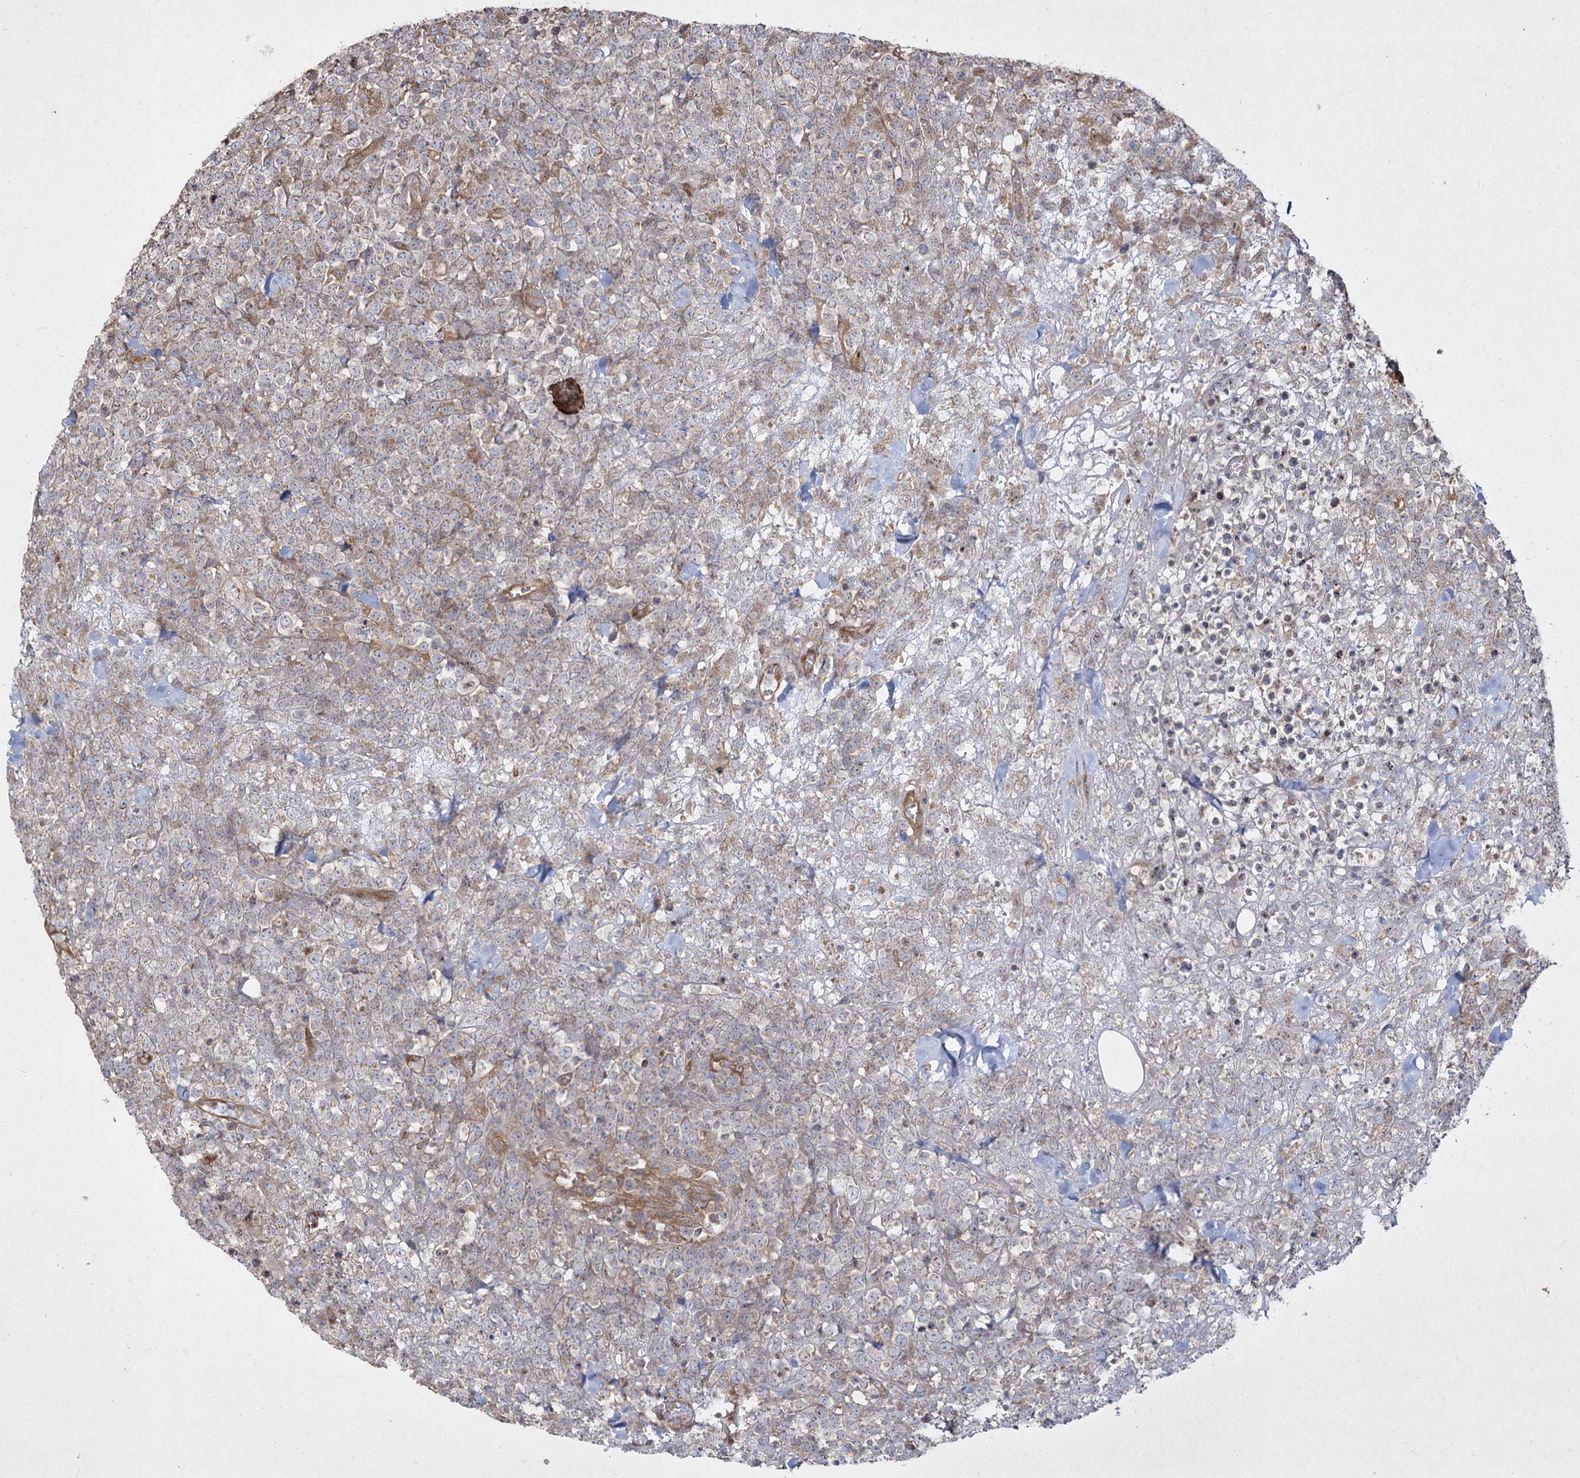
{"staining": {"intensity": "negative", "quantity": "none", "location": "none"}, "tissue": "lymphoma", "cell_type": "Tumor cells", "image_type": "cancer", "snomed": [{"axis": "morphology", "description": "Malignant lymphoma, non-Hodgkin's type, High grade"}, {"axis": "topography", "description": "Colon"}], "caption": "This is a image of IHC staining of lymphoma, which shows no staining in tumor cells.", "gene": "SH3TC1", "patient": {"sex": "female", "age": 53}}